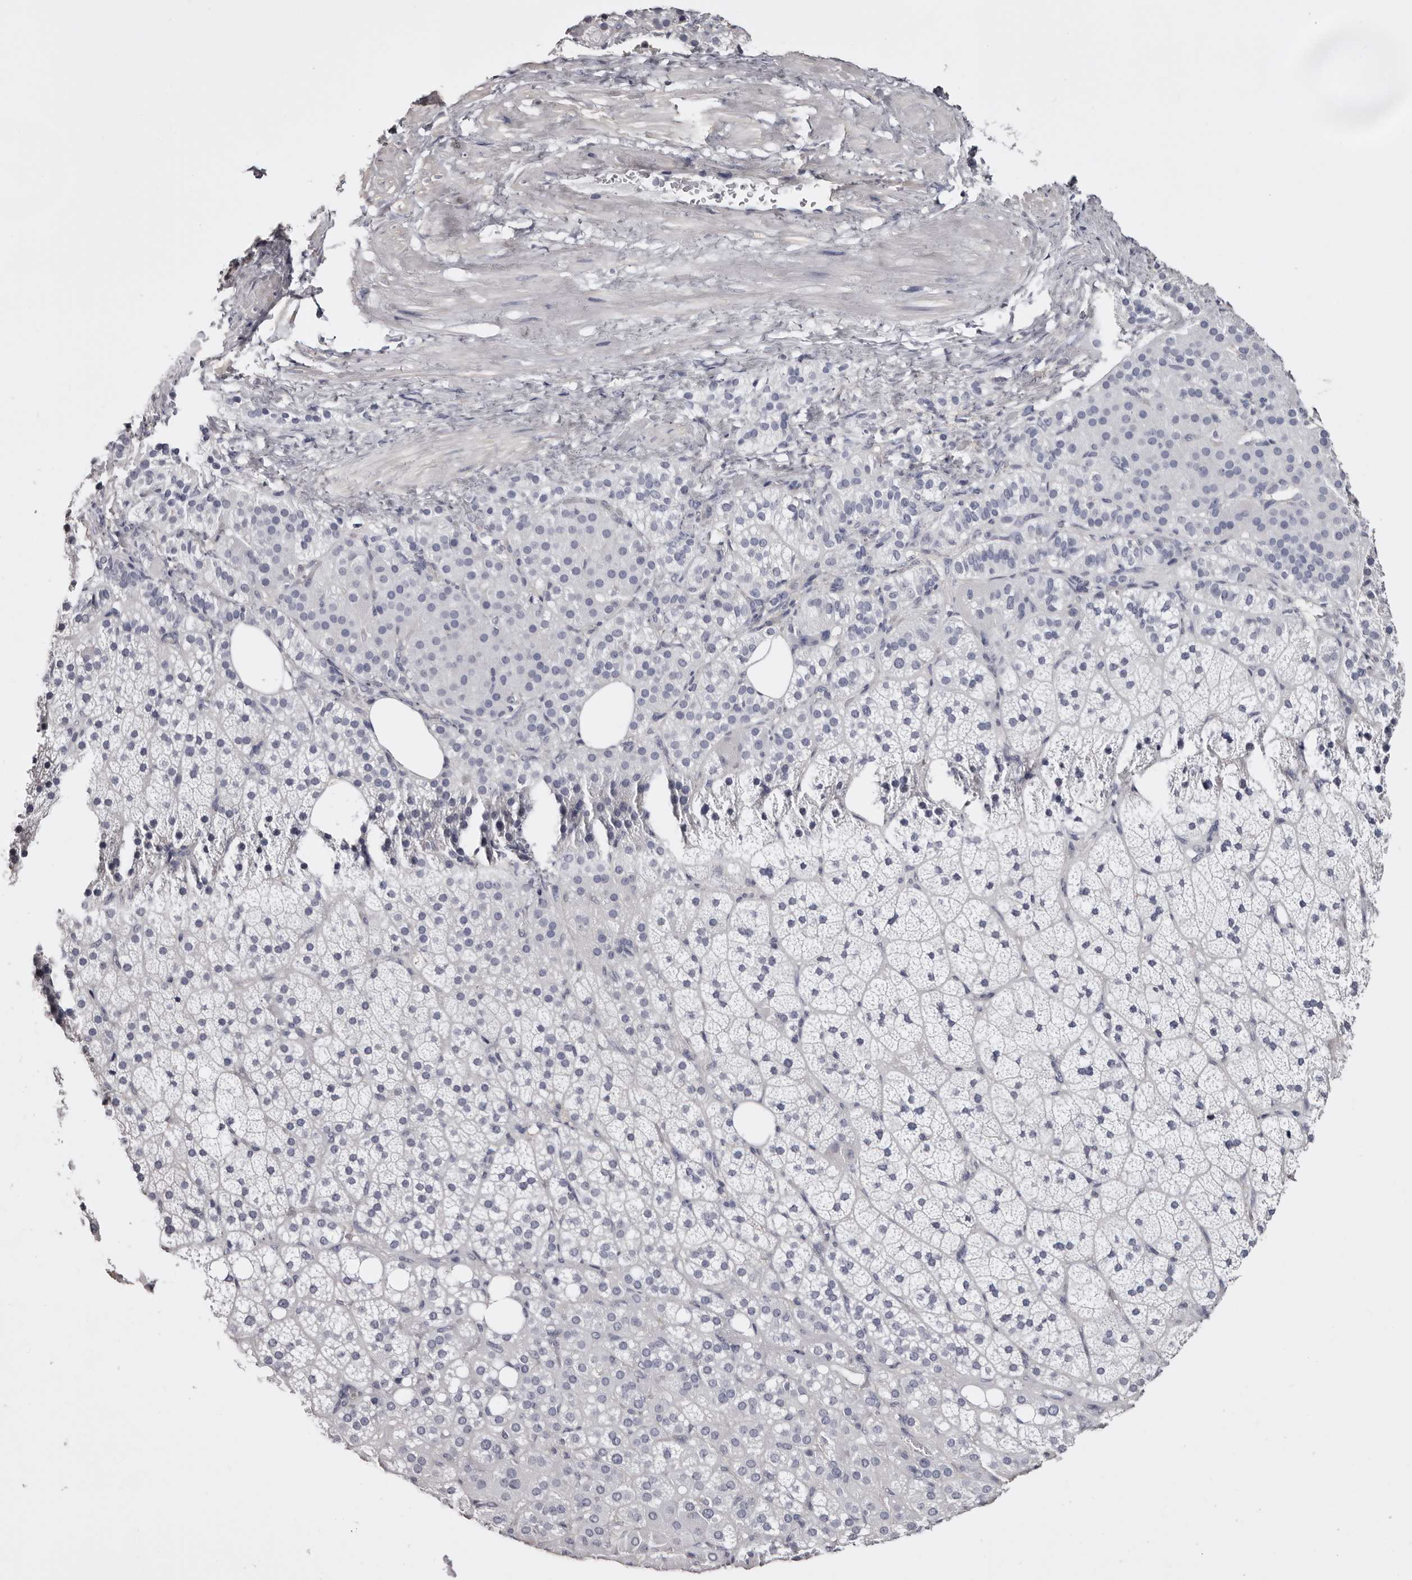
{"staining": {"intensity": "negative", "quantity": "none", "location": "none"}, "tissue": "adrenal gland", "cell_type": "Glandular cells", "image_type": "normal", "snomed": [{"axis": "morphology", "description": "Normal tissue, NOS"}, {"axis": "topography", "description": "Adrenal gland"}], "caption": "IHC of benign adrenal gland demonstrates no expression in glandular cells.", "gene": "LAD1", "patient": {"sex": "female", "age": 59}}